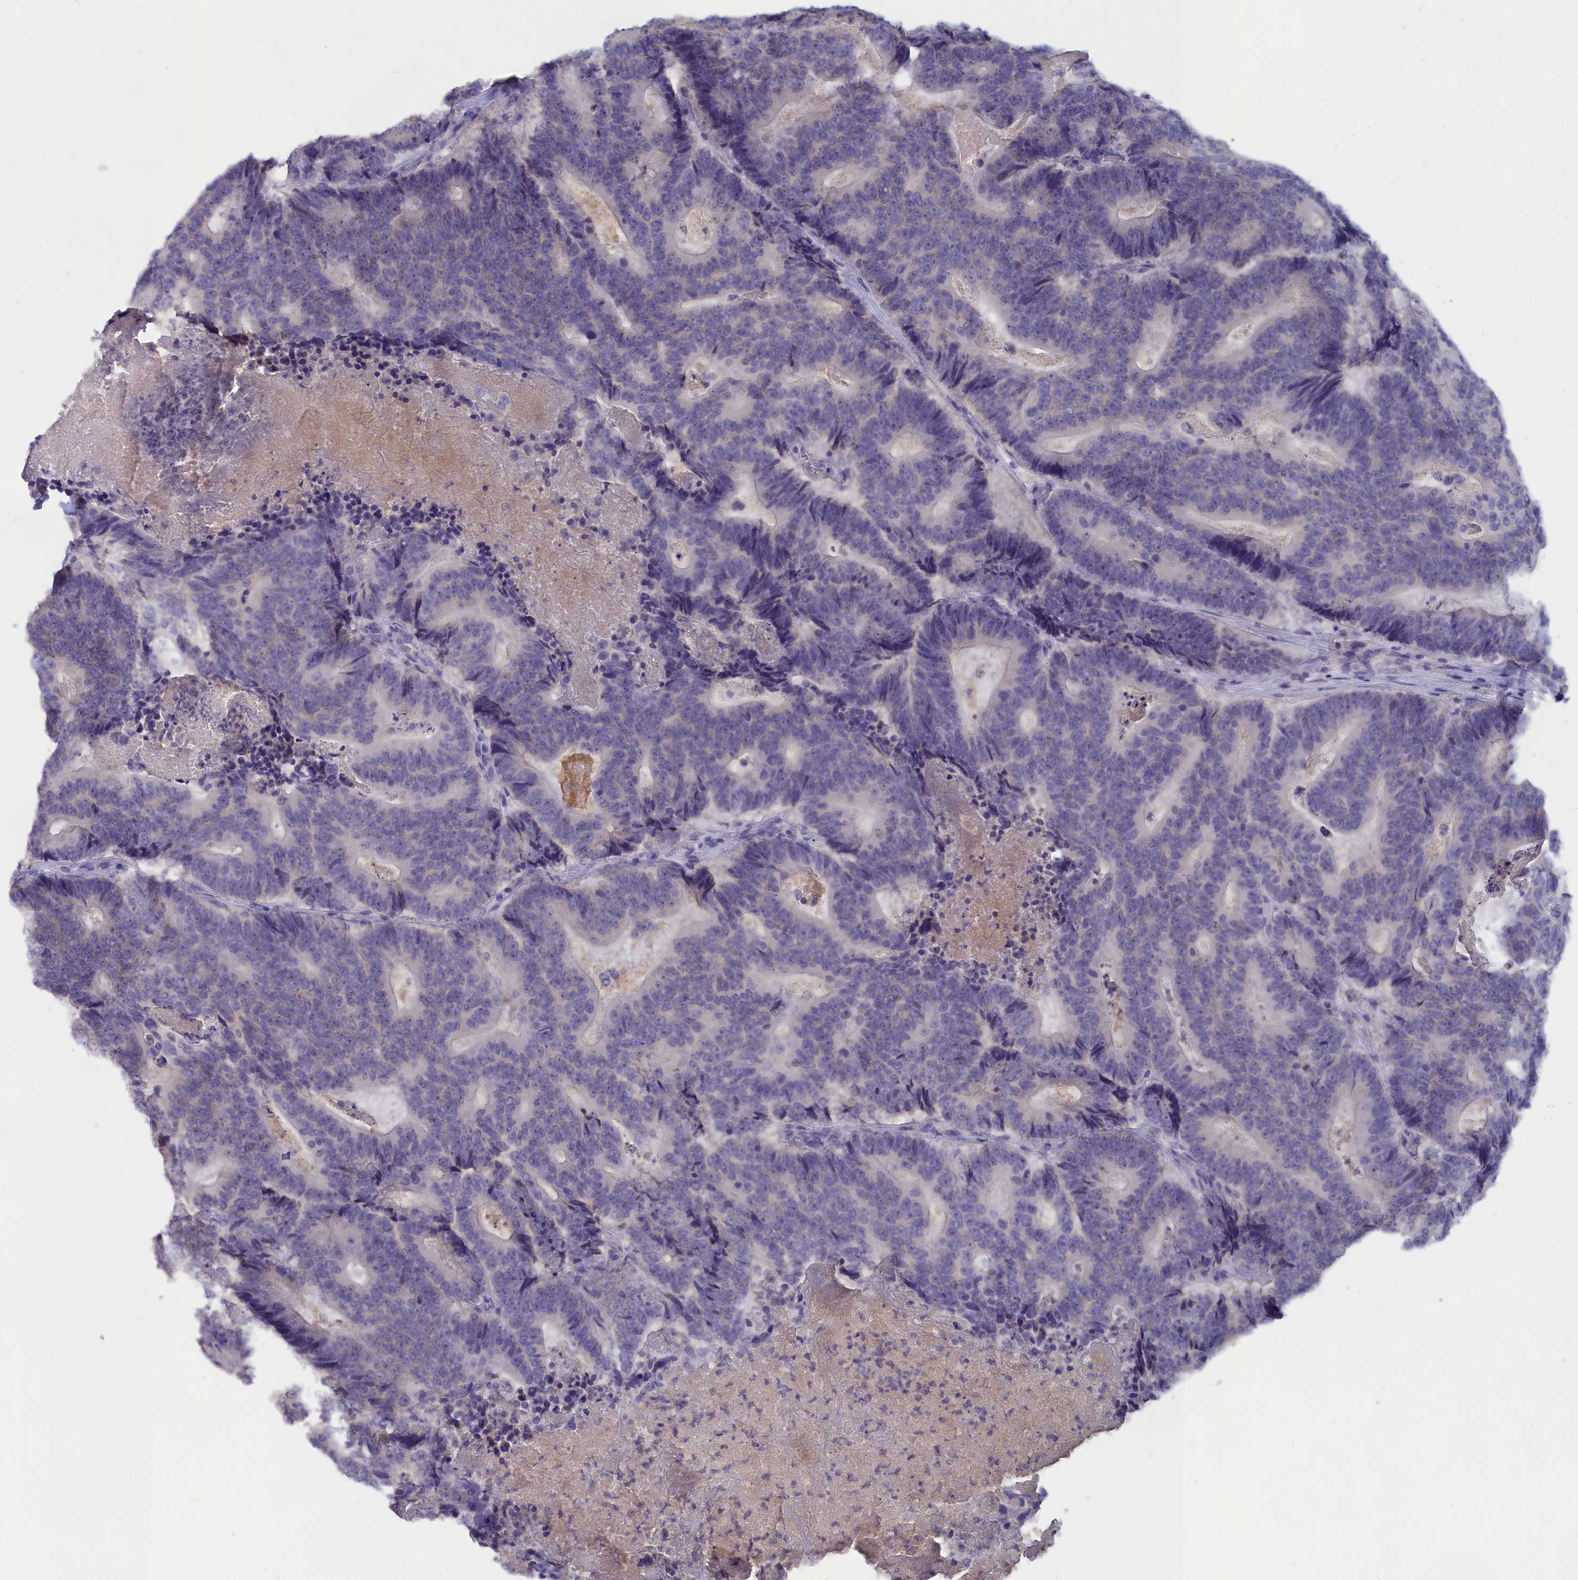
{"staining": {"intensity": "negative", "quantity": "none", "location": "none"}, "tissue": "colorectal cancer", "cell_type": "Tumor cells", "image_type": "cancer", "snomed": [{"axis": "morphology", "description": "Adenocarcinoma, NOS"}, {"axis": "topography", "description": "Colon"}], "caption": "Tumor cells are negative for protein expression in human colorectal cancer. The staining was performed using DAB (3,3'-diaminobenzidine) to visualize the protein expression in brown, while the nuclei were stained in blue with hematoxylin (Magnification: 20x).", "gene": "LRIF1", "patient": {"sex": "male", "age": 83}}